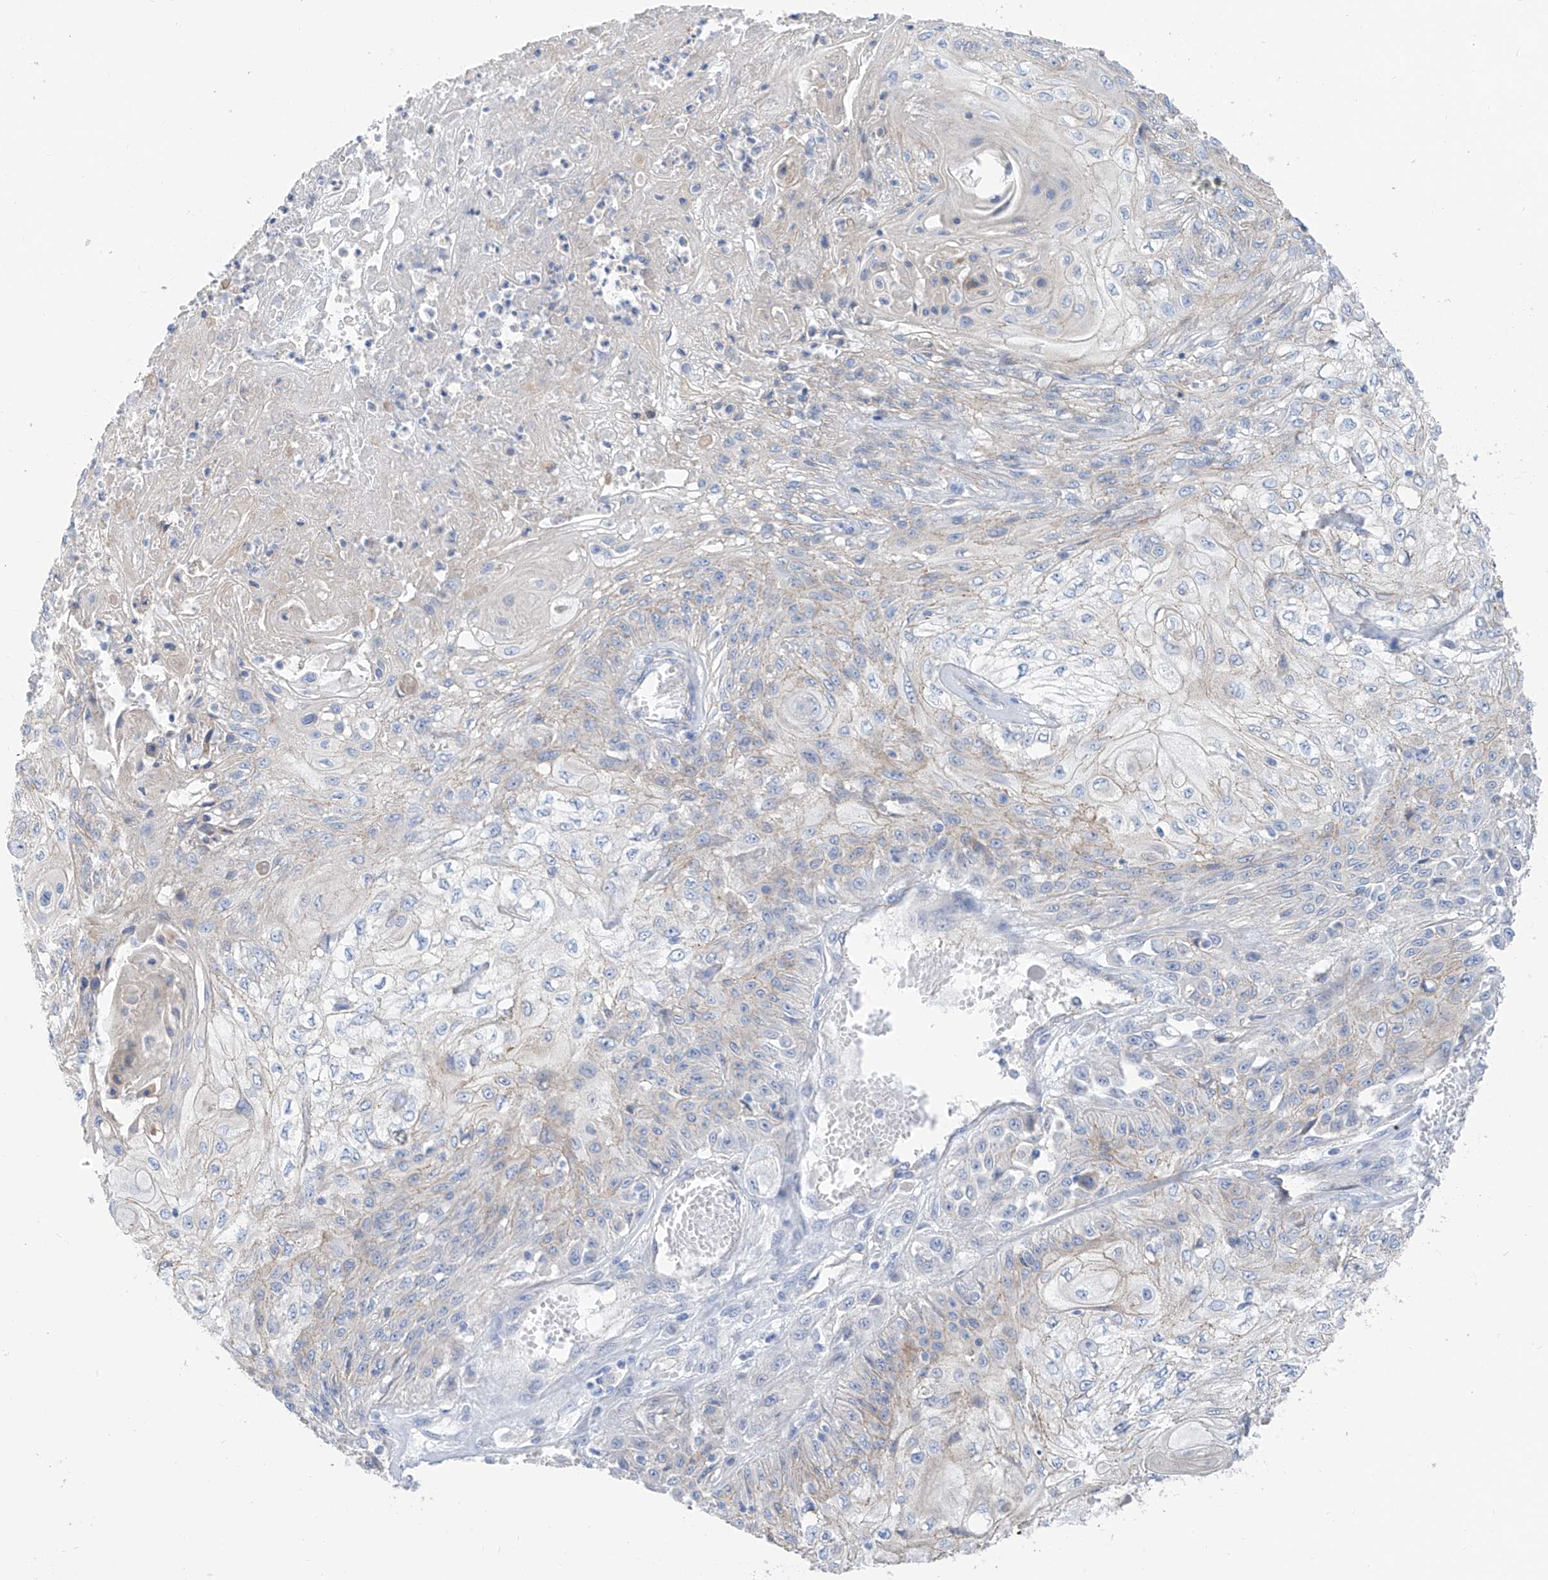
{"staining": {"intensity": "negative", "quantity": "none", "location": "none"}, "tissue": "skin cancer", "cell_type": "Tumor cells", "image_type": "cancer", "snomed": [{"axis": "morphology", "description": "Squamous cell carcinoma, NOS"}, {"axis": "morphology", "description": "Squamous cell carcinoma, metastatic, NOS"}, {"axis": "topography", "description": "Skin"}, {"axis": "topography", "description": "Lymph node"}], "caption": "Protein analysis of skin cancer reveals no significant positivity in tumor cells.", "gene": "ITGA9", "patient": {"sex": "male", "age": 75}}